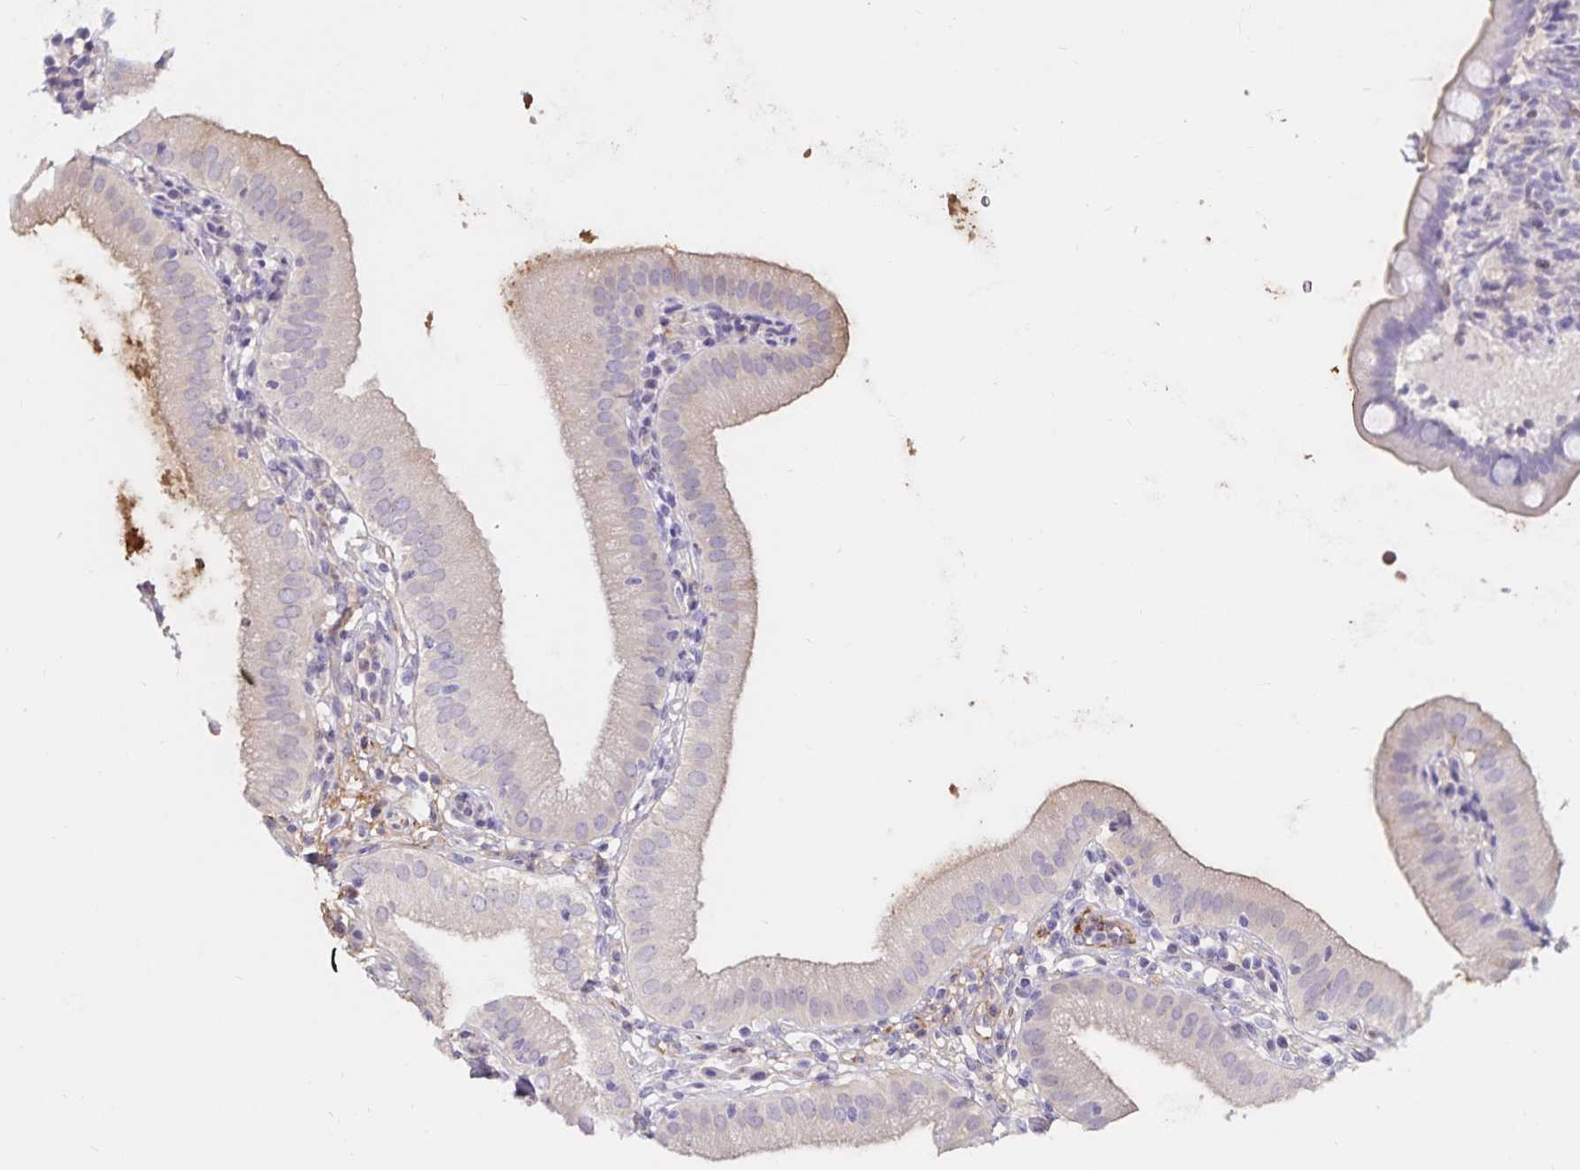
{"staining": {"intensity": "negative", "quantity": "none", "location": "none"}, "tissue": "gallbladder", "cell_type": "Glandular cells", "image_type": "normal", "snomed": [{"axis": "morphology", "description": "Normal tissue, NOS"}, {"axis": "topography", "description": "Gallbladder"}], "caption": "Immunohistochemistry (IHC) micrograph of normal gallbladder: human gallbladder stained with DAB (3,3'-diaminobenzidine) displays no significant protein expression in glandular cells. Brightfield microscopy of immunohistochemistry (IHC) stained with DAB (brown) and hematoxylin (blue), captured at high magnification.", "gene": "FGG", "patient": {"sex": "female", "age": 65}}